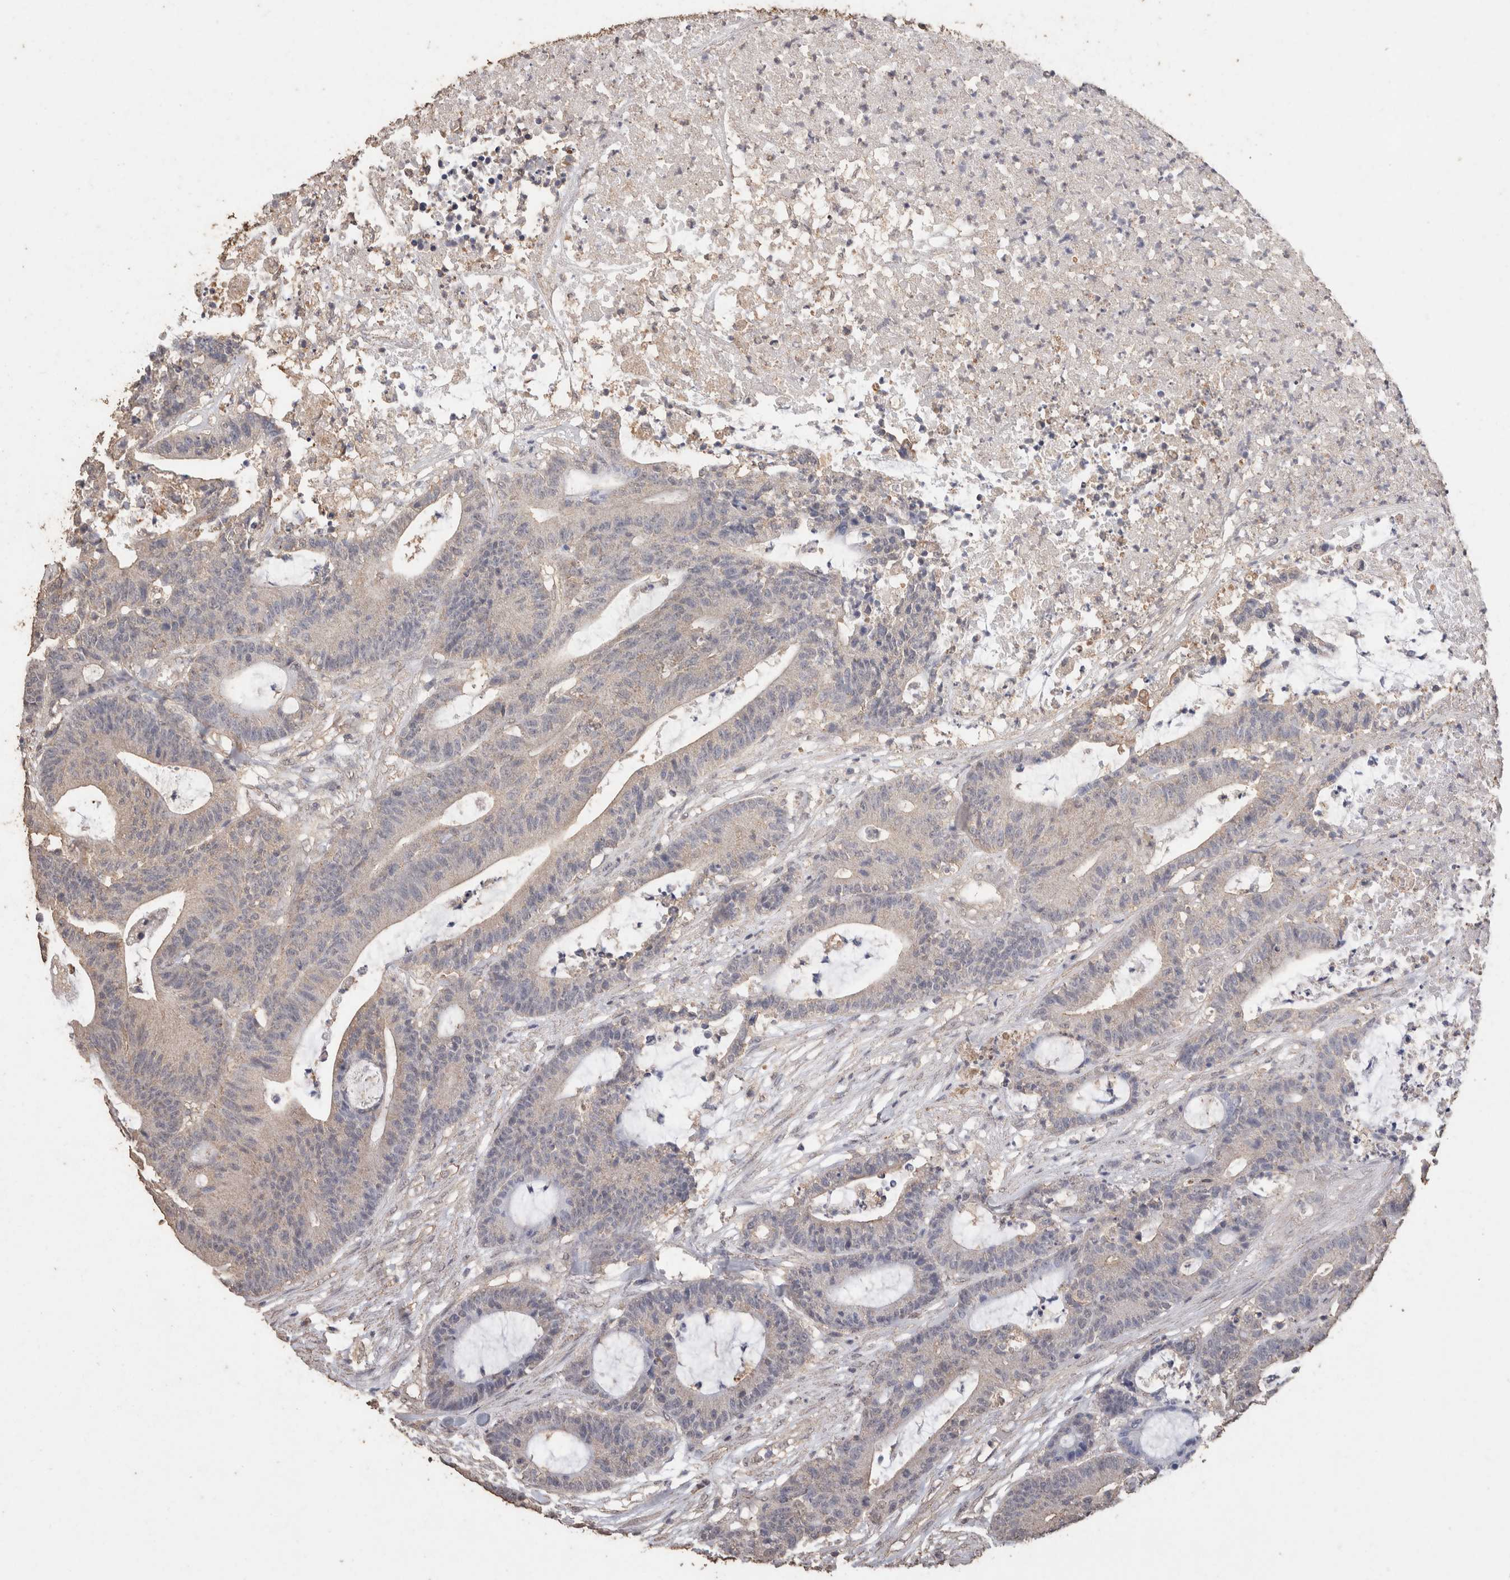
{"staining": {"intensity": "negative", "quantity": "none", "location": "none"}, "tissue": "colorectal cancer", "cell_type": "Tumor cells", "image_type": "cancer", "snomed": [{"axis": "morphology", "description": "Adenocarcinoma, NOS"}, {"axis": "topography", "description": "Colon"}], "caption": "Immunohistochemistry of colorectal adenocarcinoma reveals no positivity in tumor cells. (DAB (3,3'-diaminobenzidine) IHC visualized using brightfield microscopy, high magnification).", "gene": "CX3CL1", "patient": {"sex": "female", "age": 84}}